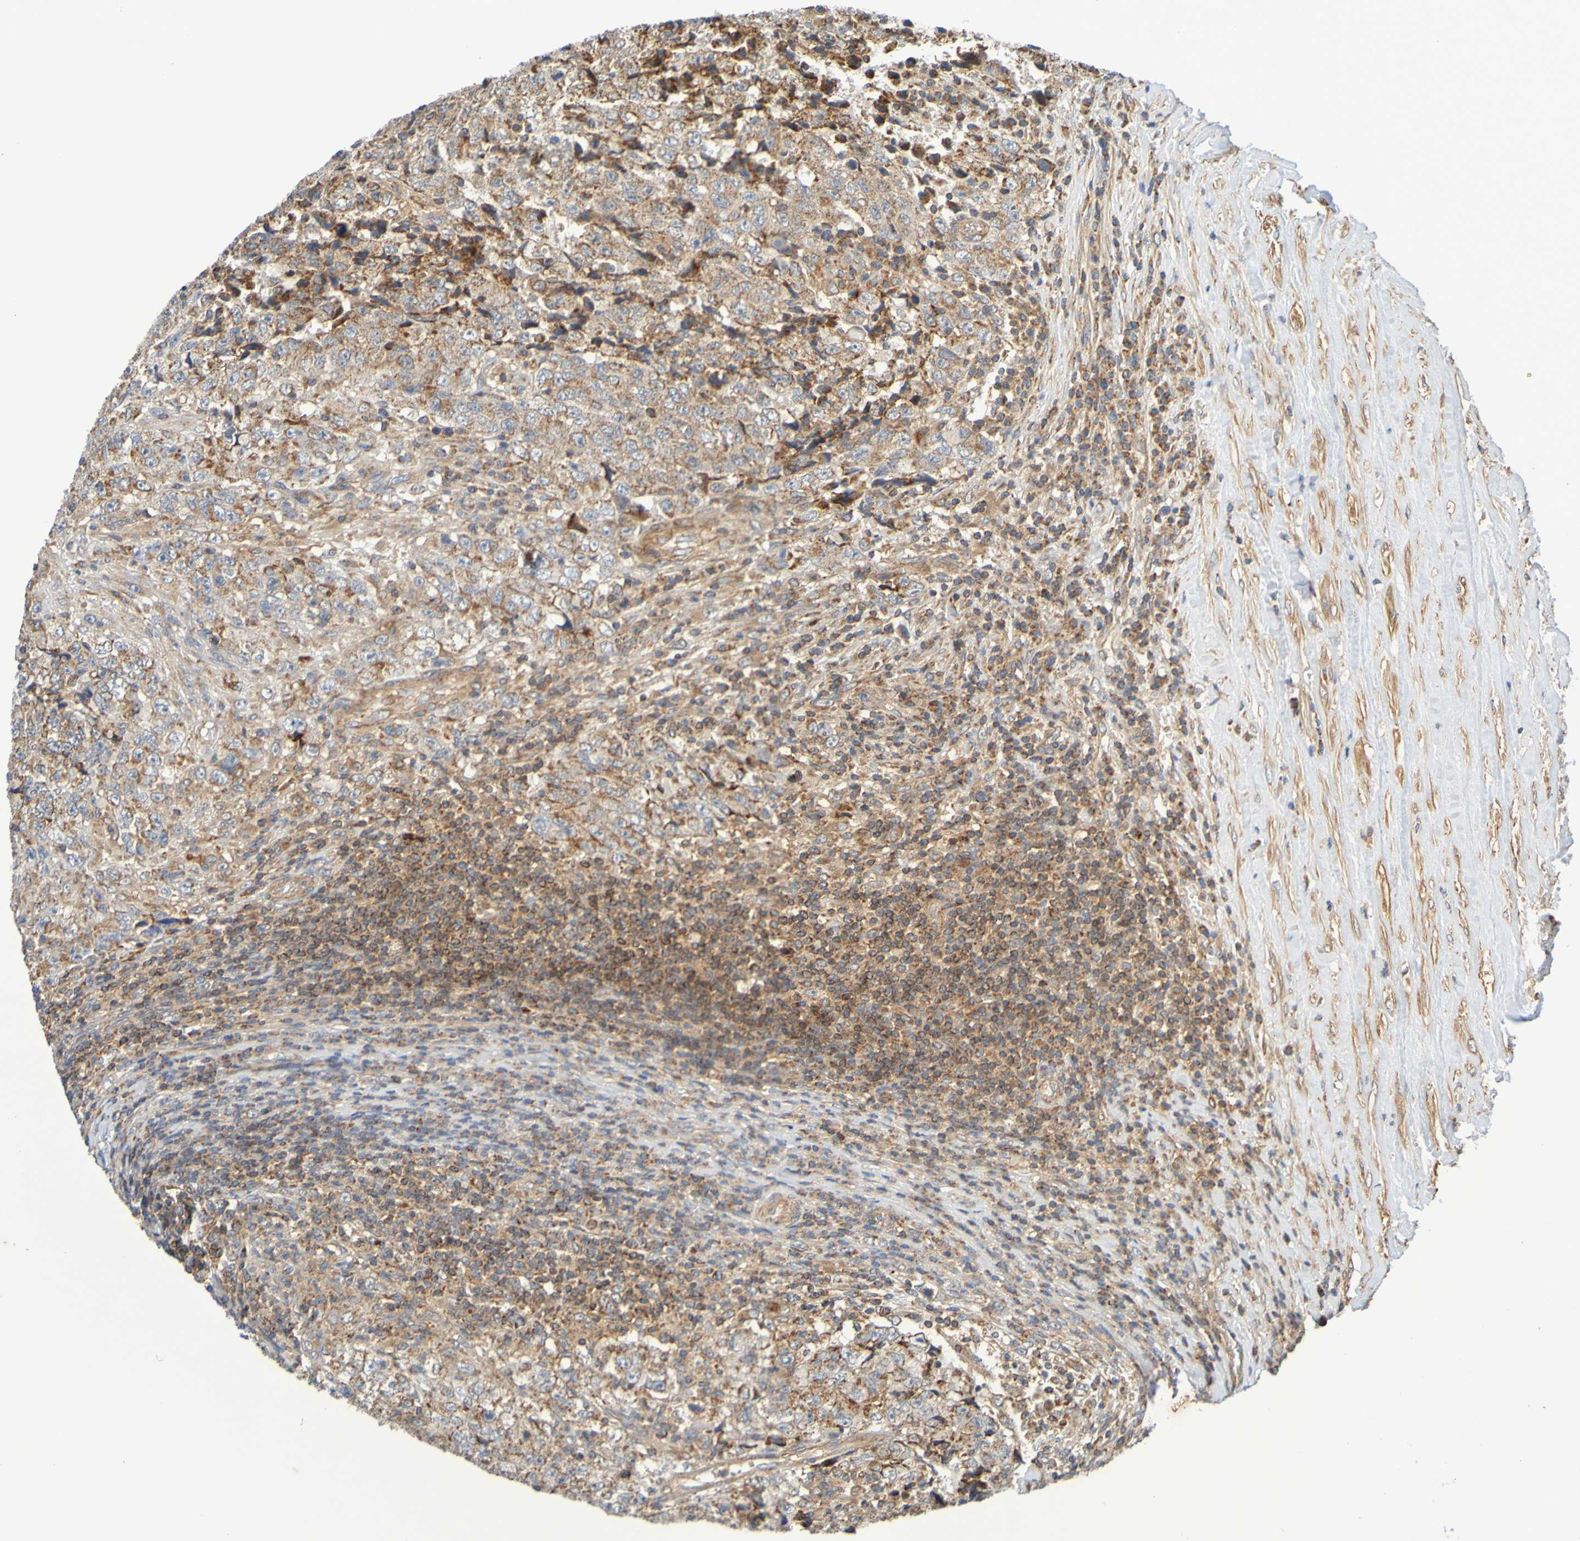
{"staining": {"intensity": "strong", "quantity": "<25%", "location": "cytoplasmic/membranous"}, "tissue": "testis cancer", "cell_type": "Tumor cells", "image_type": "cancer", "snomed": [{"axis": "morphology", "description": "Necrosis, NOS"}, {"axis": "morphology", "description": "Carcinoma, Embryonal, NOS"}, {"axis": "topography", "description": "Testis"}], "caption": "Testis cancer (embryonal carcinoma) tissue demonstrates strong cytoplasmic/membranous staining in about <25% of tumor cells Nuclei are stained in blue.", "gene": "CCDC51", "patient": {"sex": "male", "age": 19}}